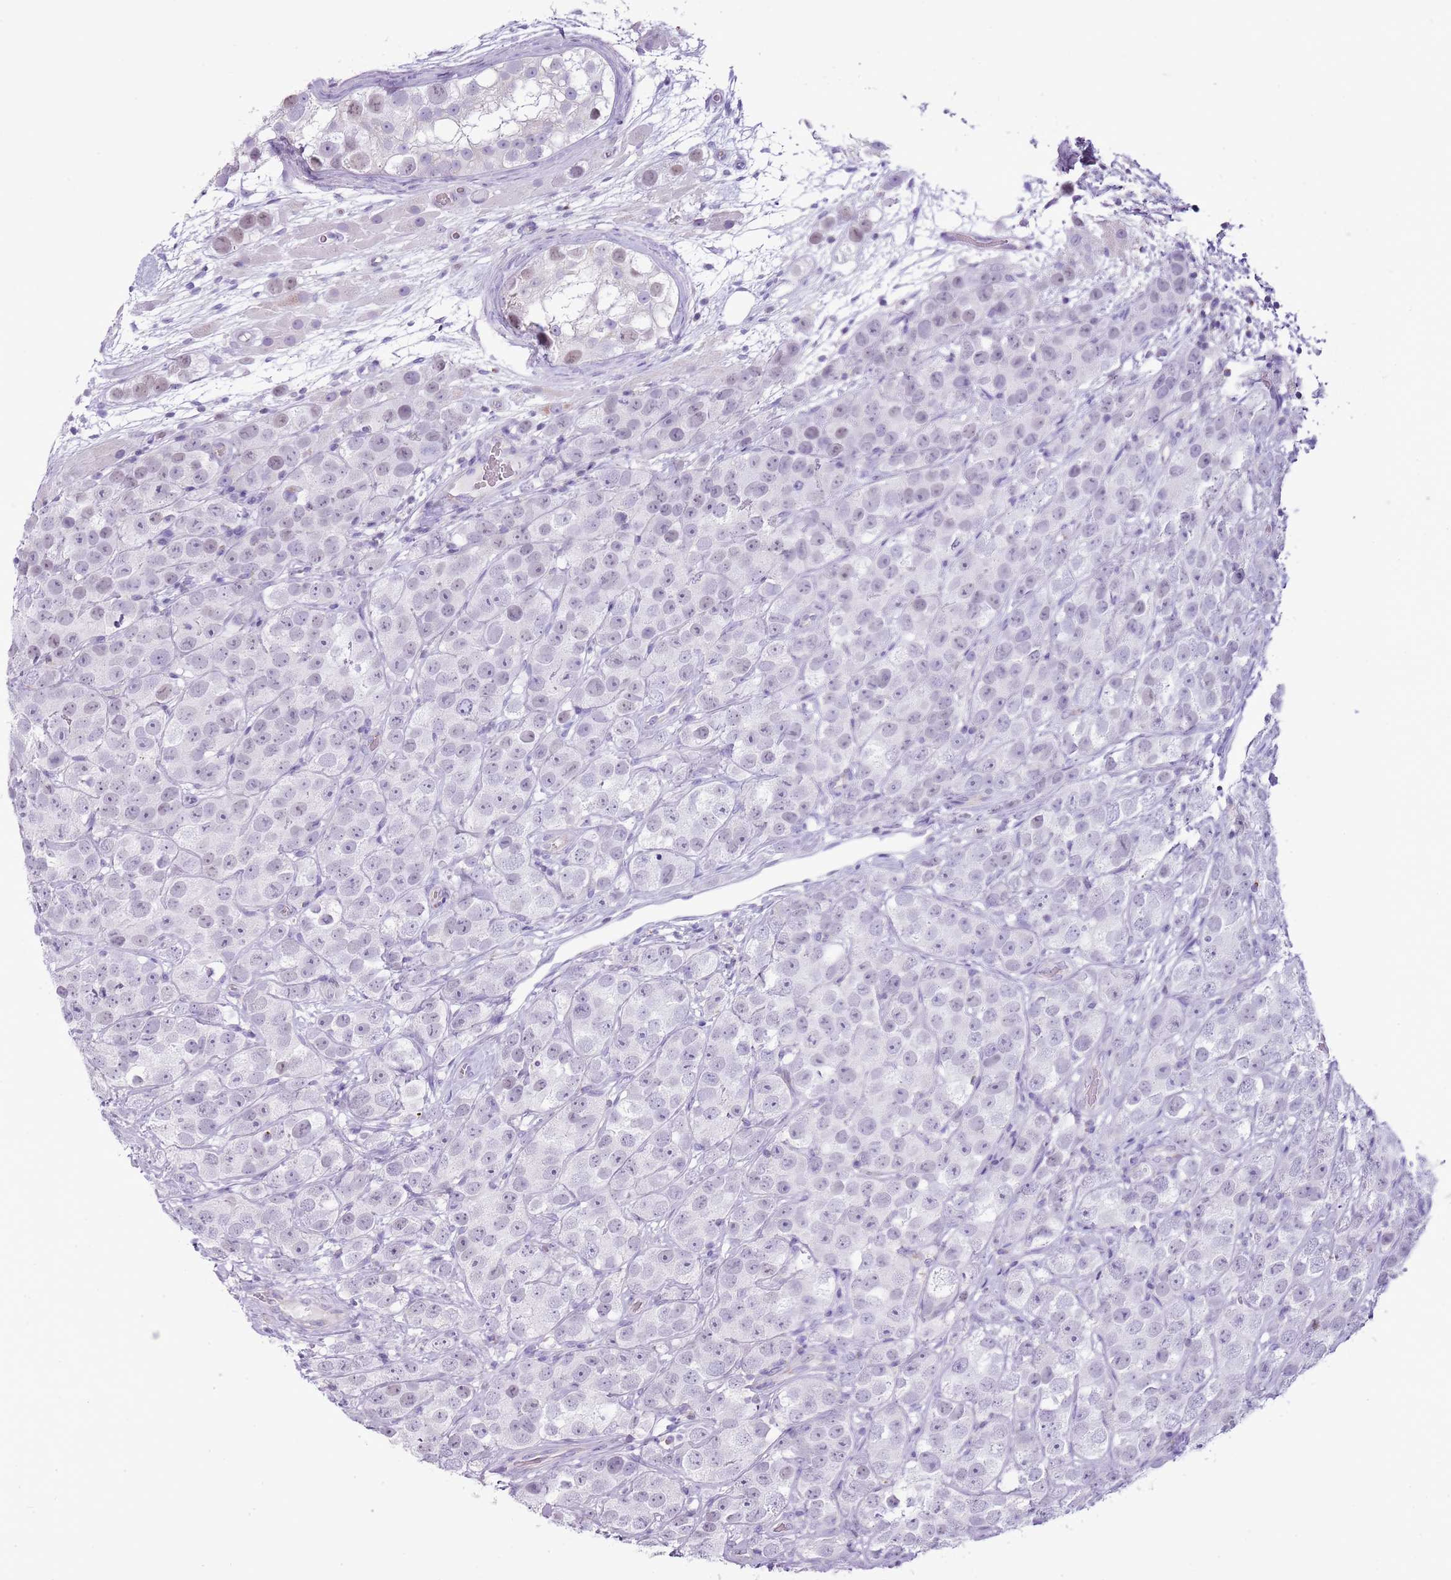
{"staining": {"intensity": "negative", "quantity": "none", "location": "none"}, "tissue": "testis cancer", "cell_type": "Tumor cells", "image_type": "cancer", "snomed": [{"axis": "morphology", "description": "Seminoma, NOS"}, {"axis": "topography", "description": "Testis"}], "caption": "This is a image of immunohistochemistry staining of testis cancer (seminoma), which shows no positivity in tumor cells.", "gene": "SLC23A1", "patient": {"sex": "male", "age": 28}}